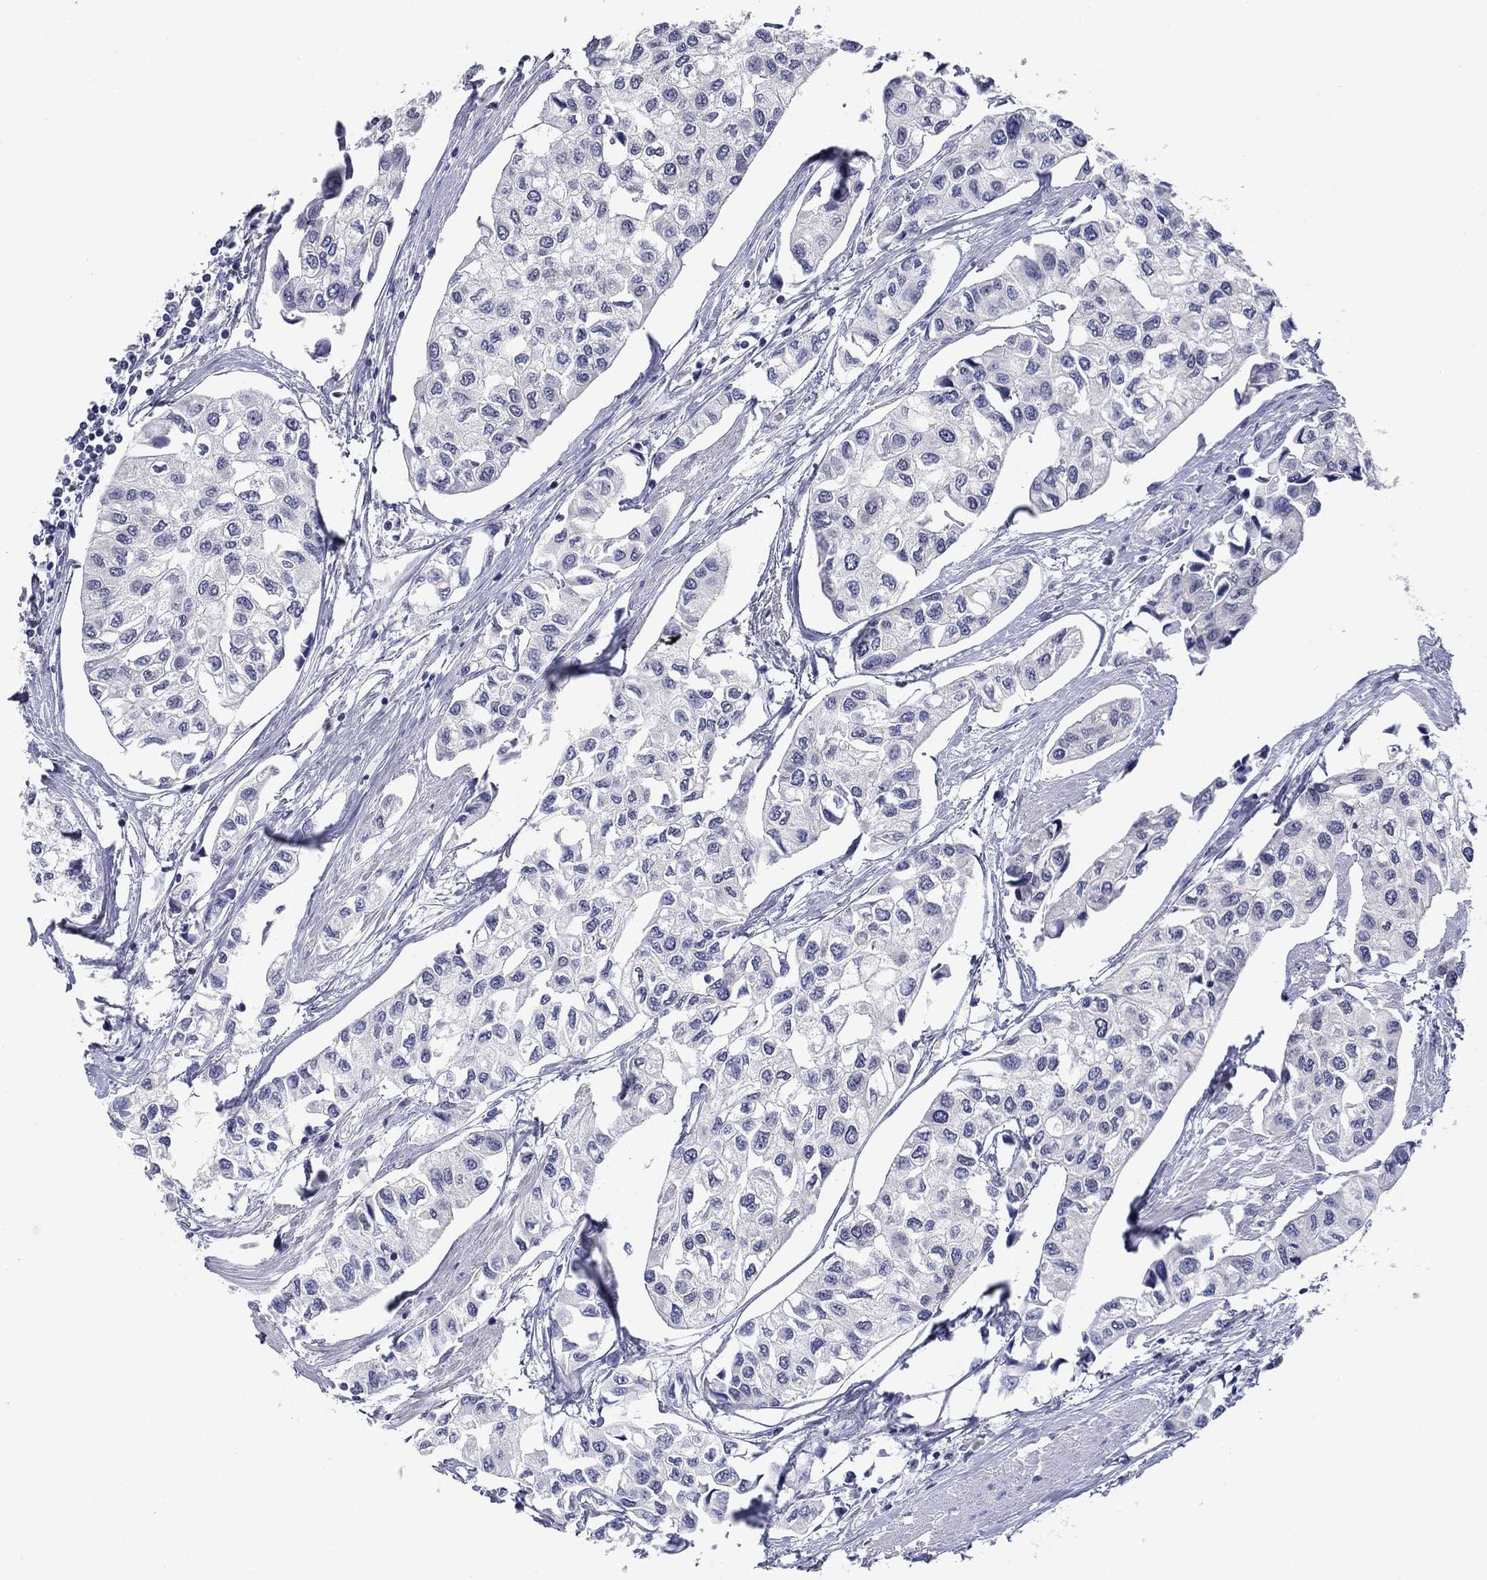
{"staining": {"intensity": "negative", "quantity": "none", "location": "none"}, "tissue": "urothelial cancer", "cell_type": "Tumor cells", "image_type": "cancer", "snomed": [{"axis": "morphology", "description": "Urothelial carcinoma, High grade"}, {"axis": "topography", "description": "Urinary bladder"}], "caption": "Immunohistochemistry (IHC) micrograph of neoplastic tissue: human urothelial carcinoma (high-grade) stained with DAB displays no significant protein staining in tumor cells.", "gene": "DDTL", "patient": {"sex": "male", "age": 73}}